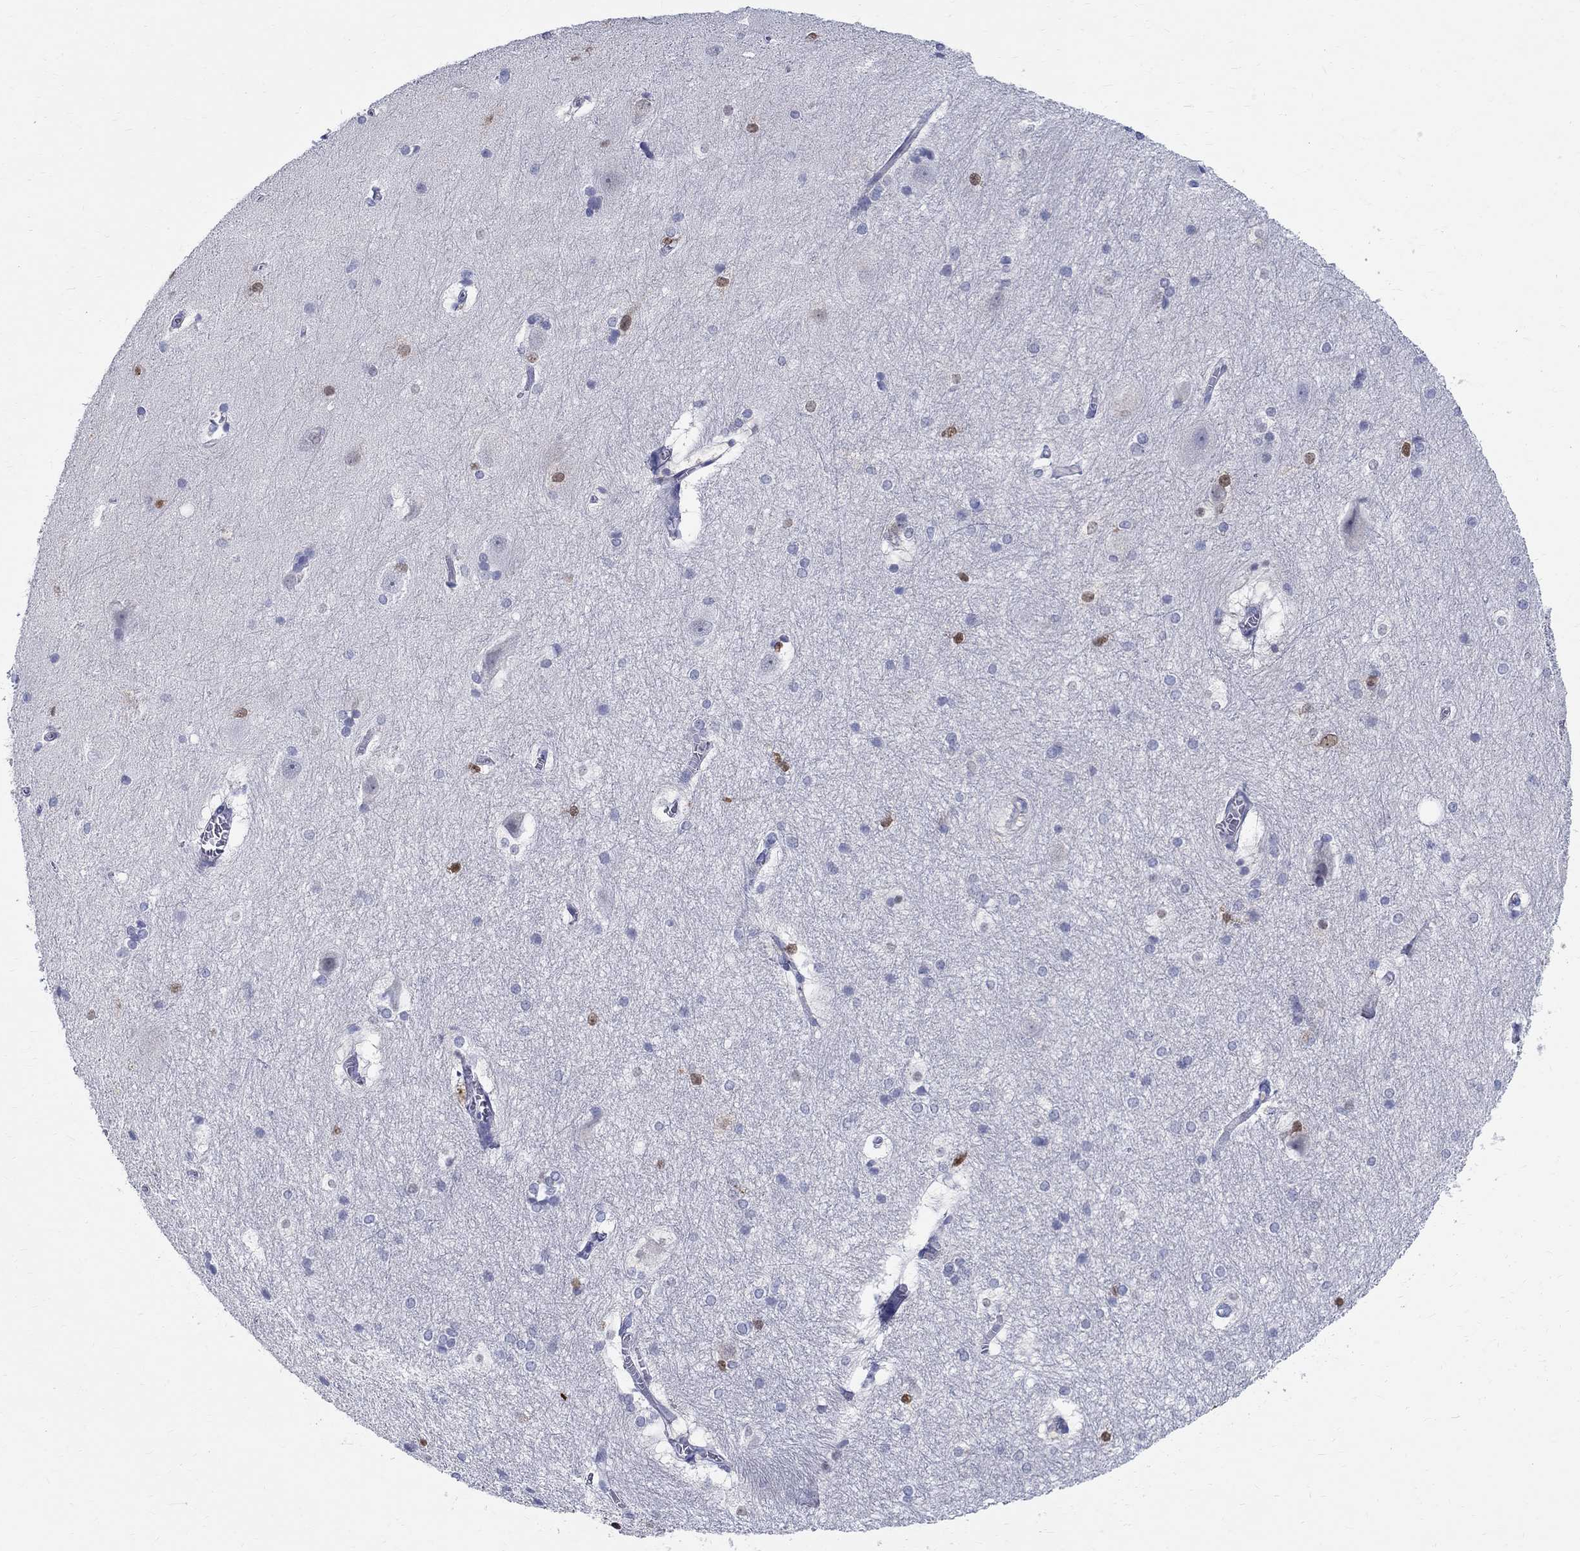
{"staining": {"intensity": "strong", "quantity": "<25%", "location": "nuclear"}, "tissue": "hippocampus", "cell_type": "Glial cells", "image_type": "normal", "snomed": [{"axis": "morphology", "description": "Normal tissue, NOS"}, {"axis": "topography", "description": "Cerebral cortex"}, {"axis": "topography", "description": "Hippocampus"}], "caption": "Brown immunohistochemical staining in unremarkable hippocampus demonstrates strong nuclear positivity in about <25% of glial cells.", "gene": "SOX2", "patient": {"sex": "female", "age": 19}}